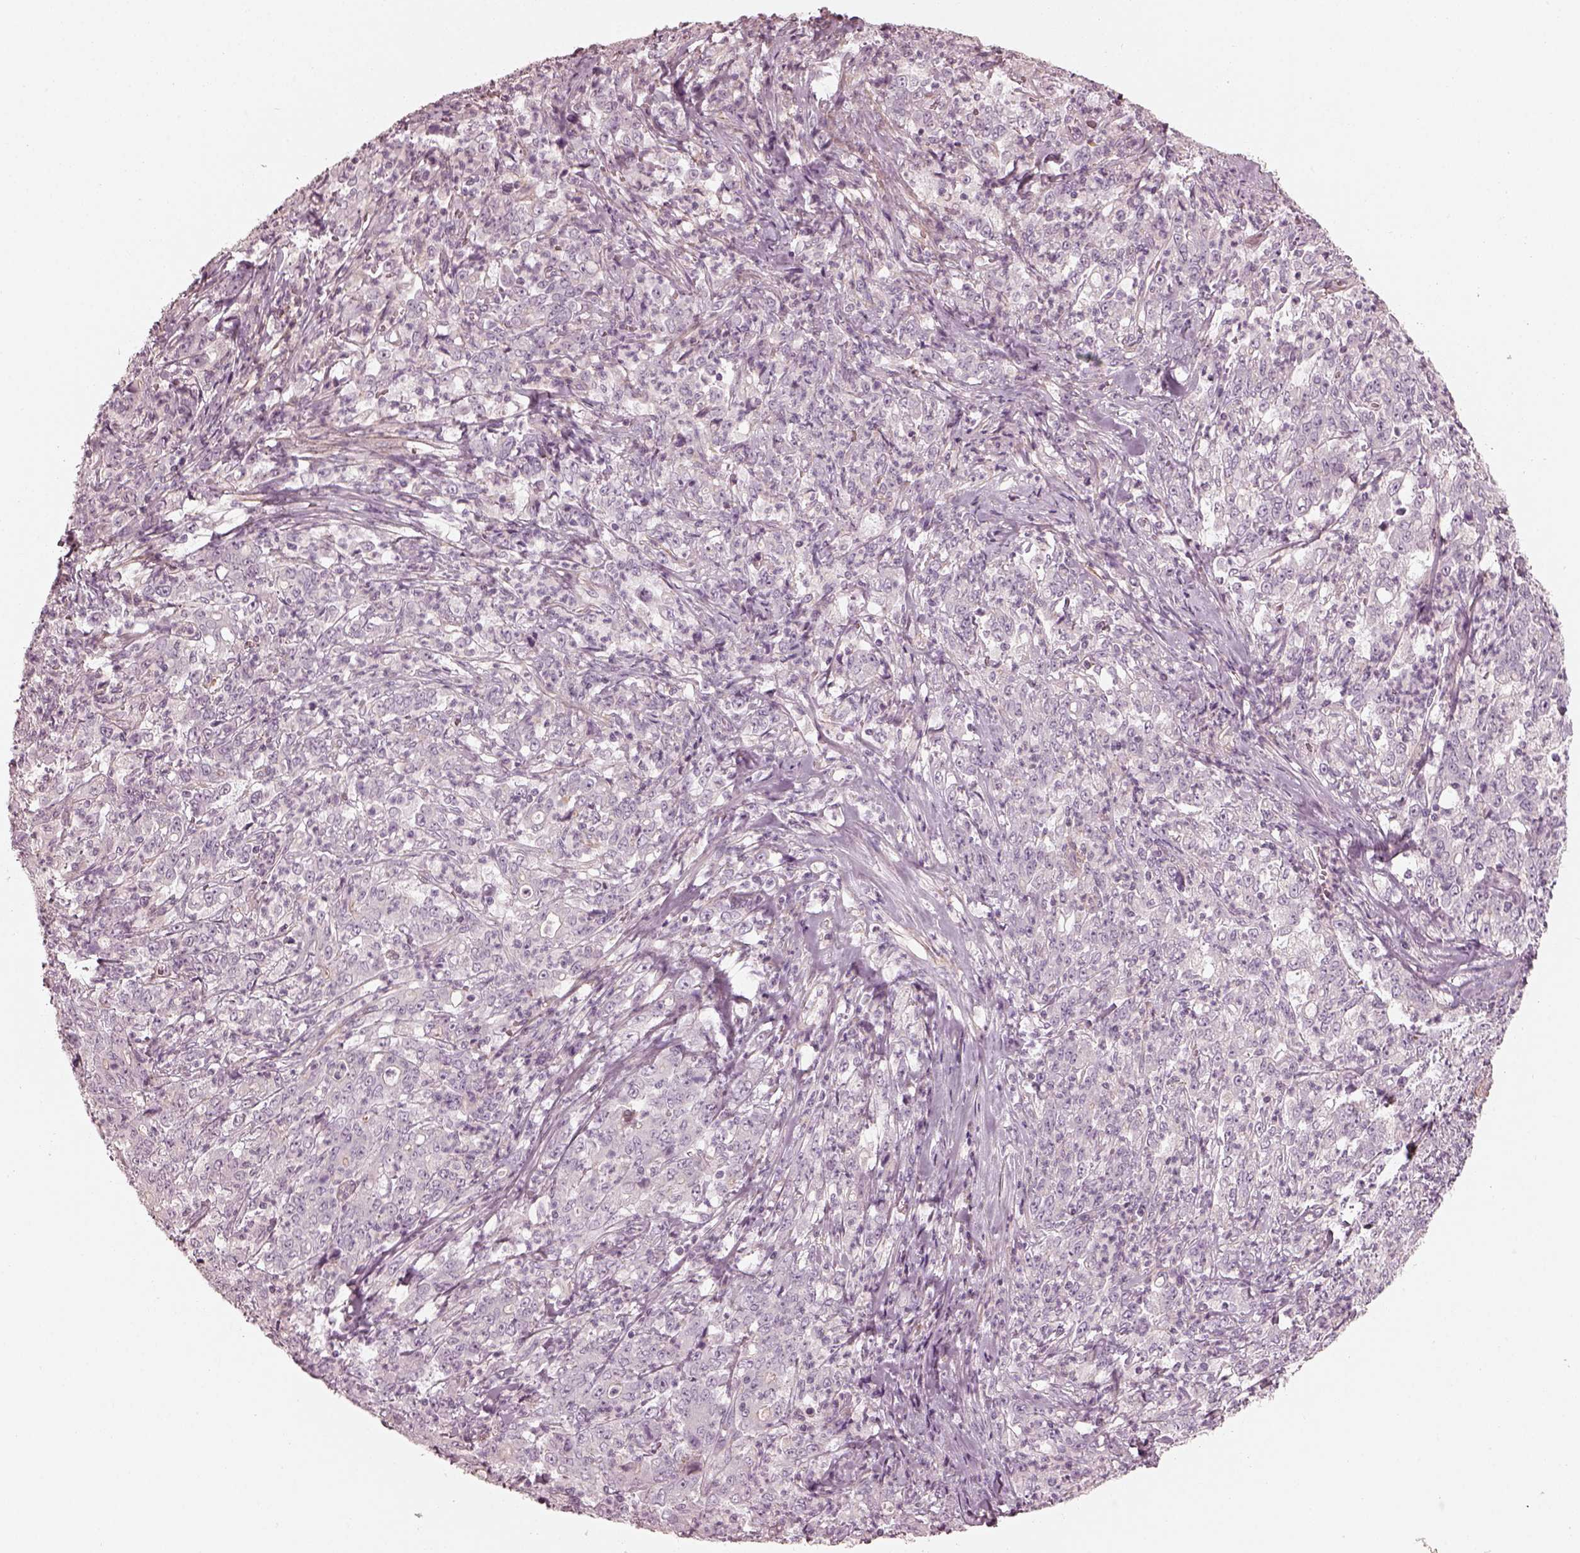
{"staining": {"intensity": "negative", "quantity": "none", "location": "none"}, "tissue": "stomach cancer", "cell_type": "Tumor cells", "image_type": "cancer", "snomed": [{"axis": "morphology", "description": "Adenocarcinoma, NOS"}, {"axis": "topography", "description": "Stomach, lower"}], "caption": "DAB immunohistochemical staining of human stomach adenocarcinoma demonstrates no significant staining in tumor cells. (DAB immunohistochemistry (IHC), high magnification).", "gene": "PRLHR", "patient": {"sex": "female", "age": 71}}